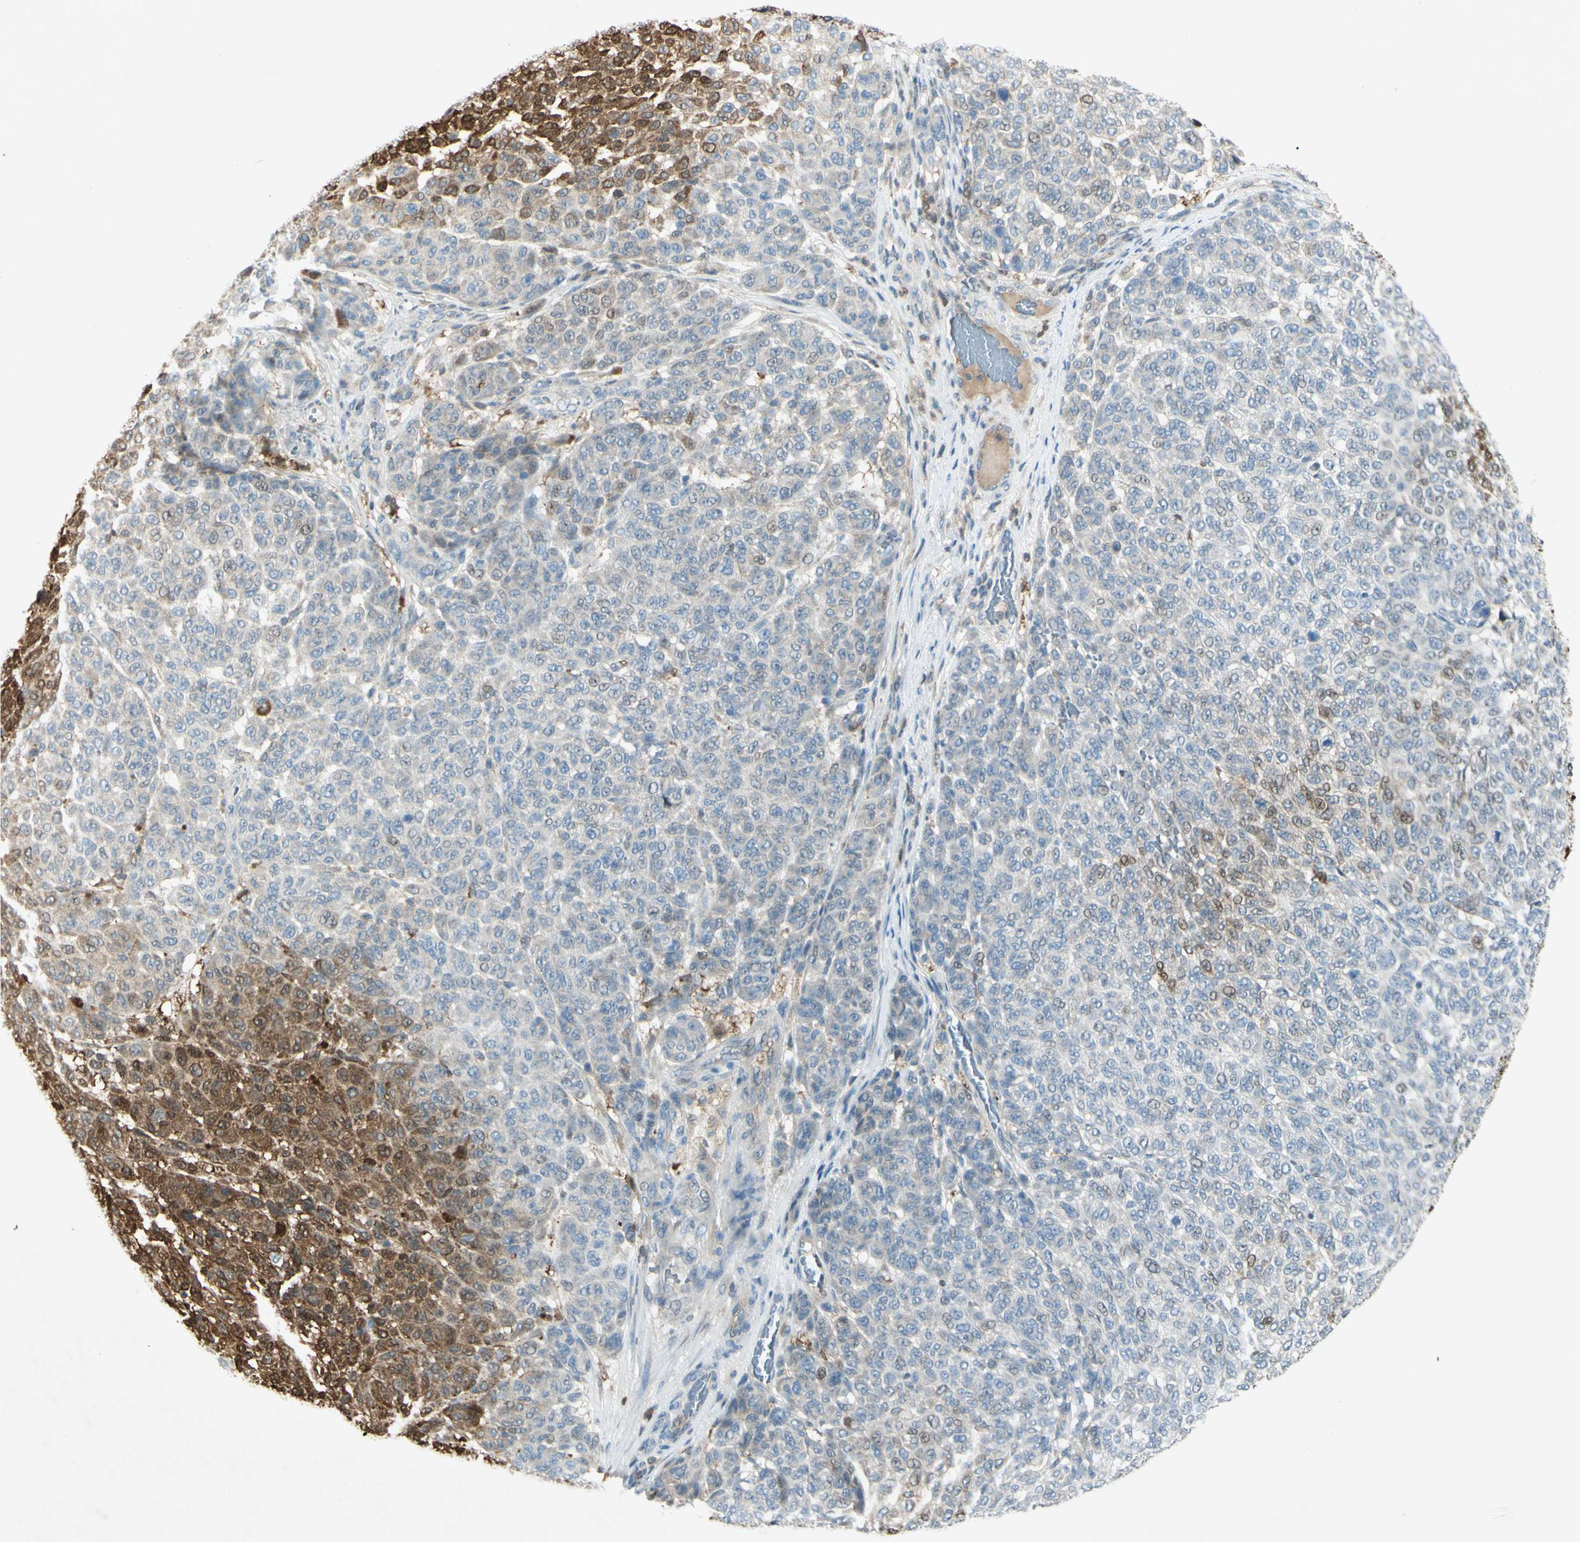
{"staining": {"intensity": "strong", "quantity": "<25%", "location": "cytoplasmic/membranous"}, "tissue": "melanoma", "cell_type": "Tumor cells", "image_type": "cancer", "snomed": [{"axis": "morphology", "description": "Malignant melanoma, NOS"}, {"axis": "topography", "description": "Skin"}], "caption": "The micrograph reveals immunohistochemical staining of malignant melanoma. There is strong cytoplasmic/membranous expression is identified in approximately <25% of tumor cells.", "gene": "C1orf159", "patient": {"sex": "male", "age": 59}}